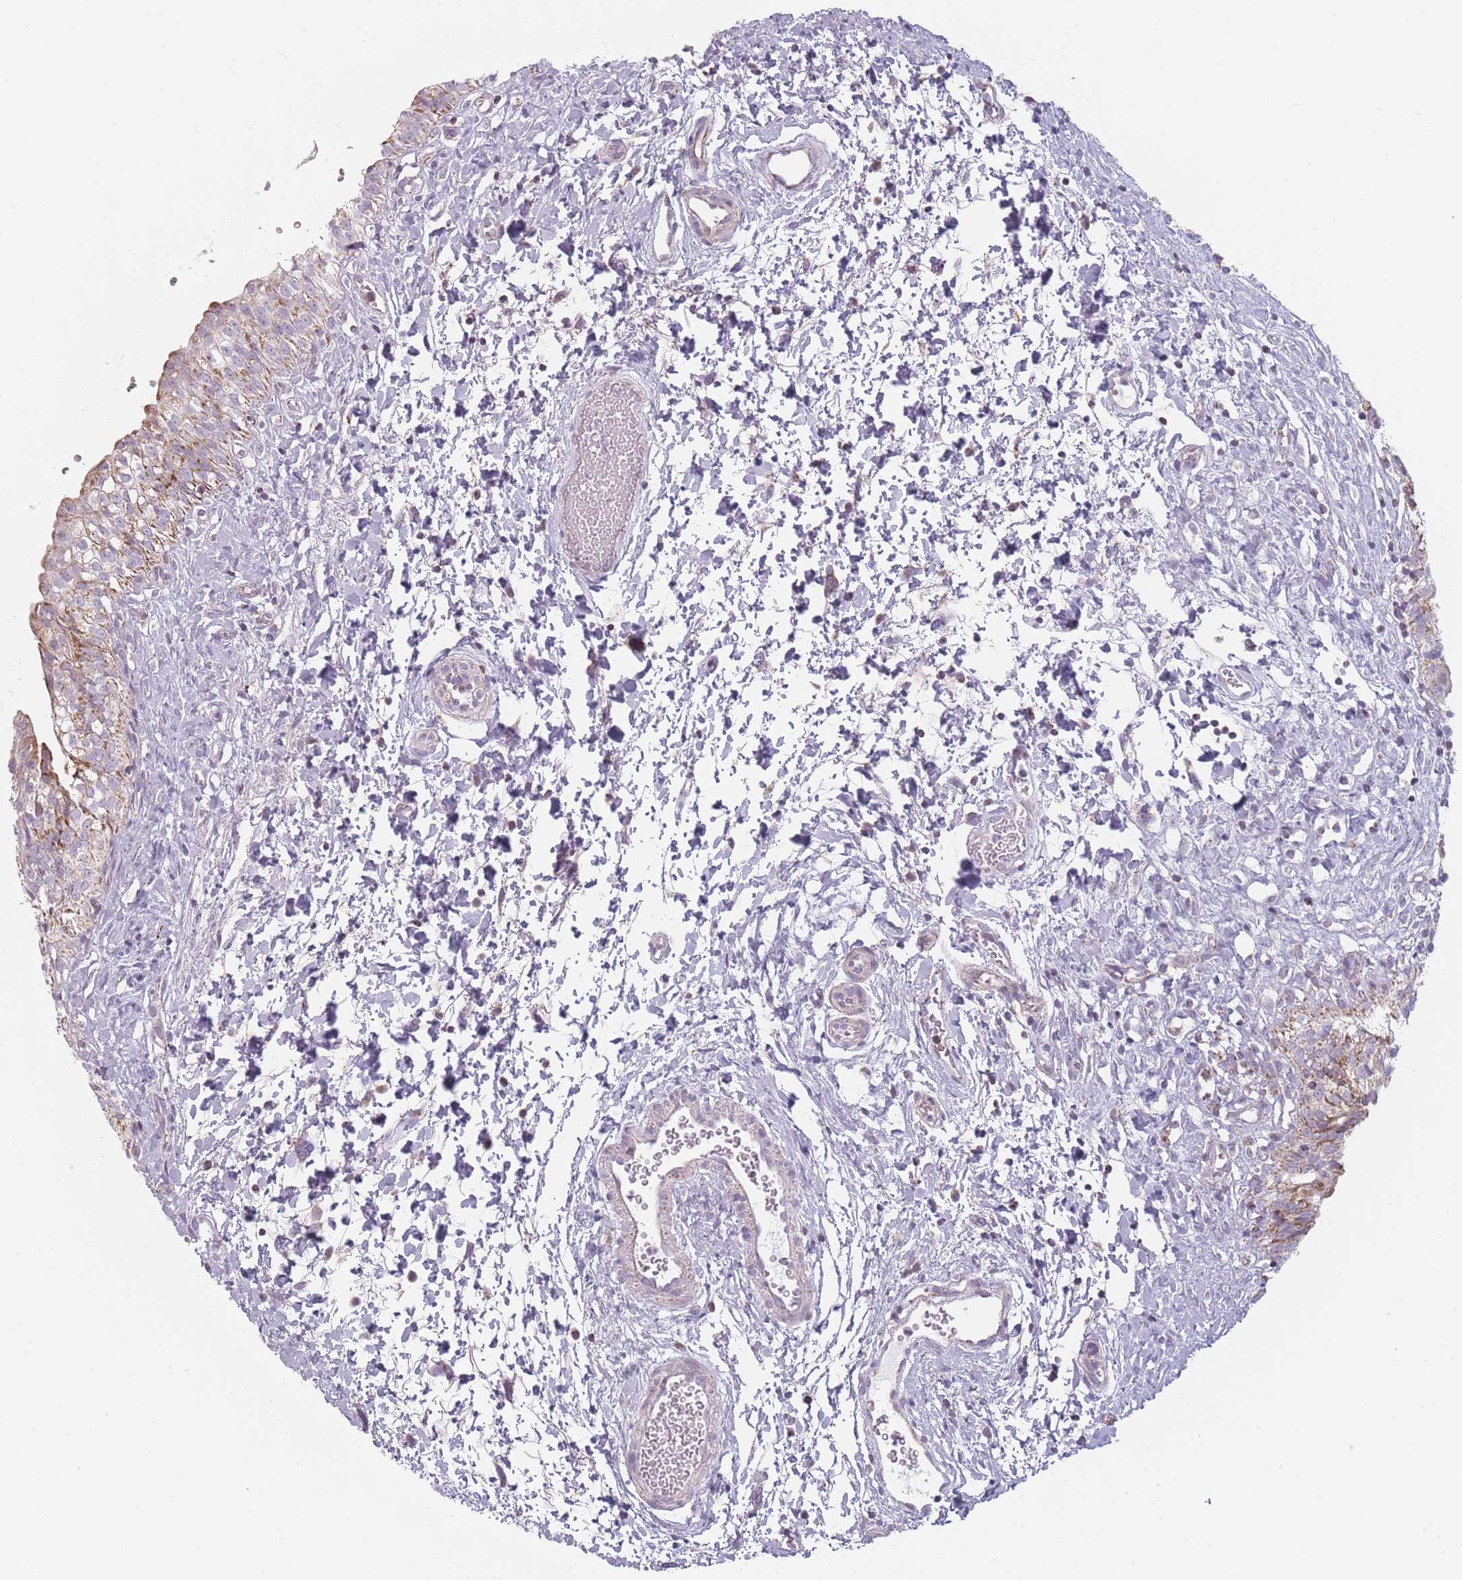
{"staining": {"intensity": "moderate", "quantity": "25%-75%", "location": "cytoplasmic/membranous"}, "tissue": "urinary bladder", "cell_type": "Urothelial cells", "image_type": "normal", "snomed": [{"axis": "morphology", "description": "Normal tissue, NOS"}, {"axis": "topography", "description": "Urinary bladder"}], "caption": "The micrograph reveals staining of normal urinary bladder, revealing moderate cytoplasmic/membranous protein expression (brown color) within urothelial cells. Using DAB (3,3'-diaminobenzidine) (brown) and hematoxylin (blue) stains, captured at high magnification using brightfield microscopy.", "gene": "DCHS1", "patient": {"sex": "male", "age": 51}}